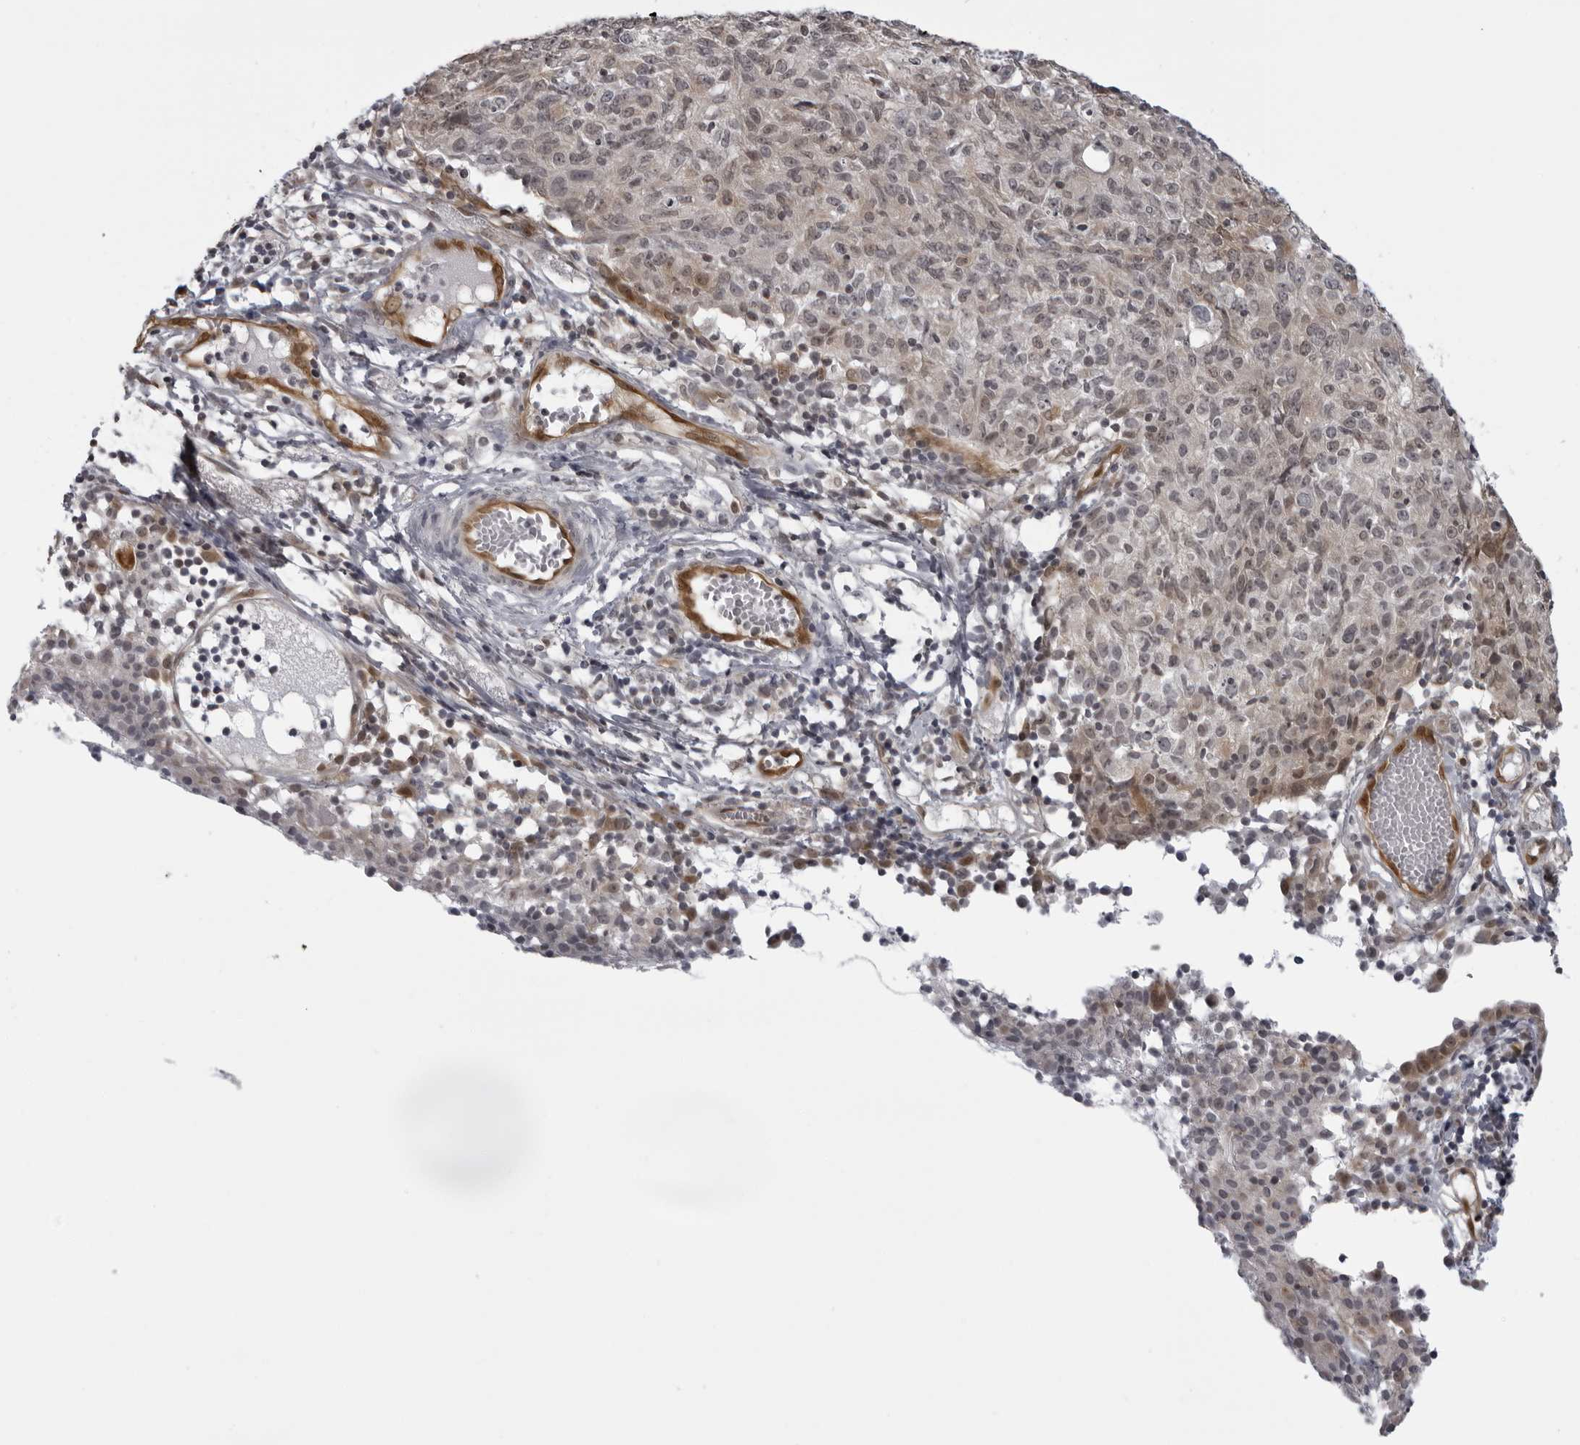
{"staining": {"intensity": "moderate", "quantity": ">75%", "location": "nuclear"}, "tissue": "ovarian cancer", "cell_type": "Tumor cells", "image_type": "cancer", "snomed": [{"axis": "morphology", "description": "Carcinoma, endometroid"}, {"axis": "topography", "description": "Ovary"}], "caption": "IHC histopathology image of neoplastic tissue: human ovarian endometroid carcinoma stained using immunohistochemistry demonstrates medium levels of moderate protein expression localized specifically in the nuclear of tumor cells, appearing as a nuclear brown color.", "gene": "MAPK12", "patient": {"sex": "female", "age": 42}}